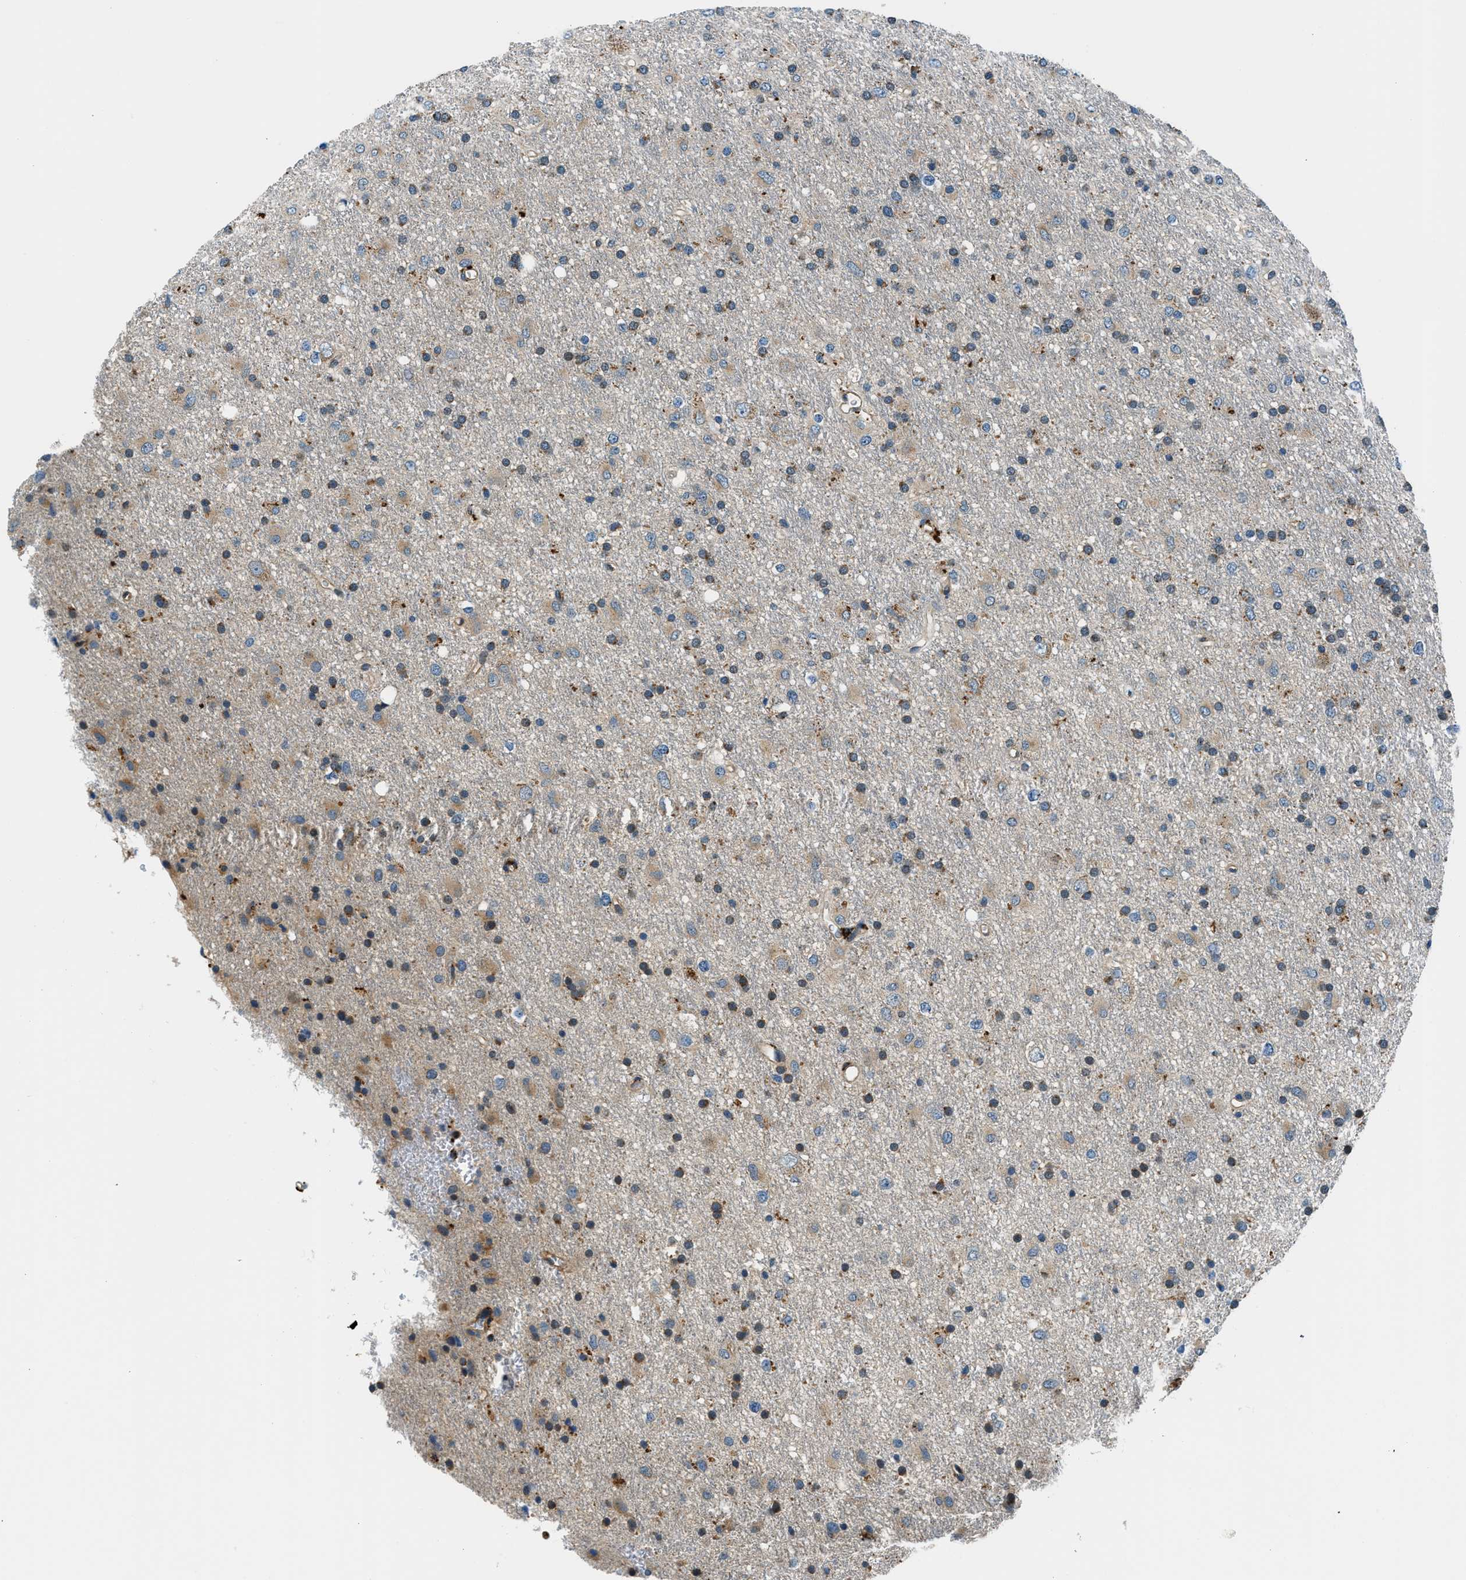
{"staining": {"intensity": "moderate", "quantity": ">75%", "location": "cytoplasmic/membranous"}, "tissue": "glioma", "cell_type": "Tumor cells", "image_type": "cancer", "snomed": [{"axis": "morphology", "description": "Glioma, malignant, Low grade"}, {"axis": "topography", "description": "Brain"}], "caption": "DAB (3,3'-diaminobenzidine) immunohistochemical staining of human glioma reveals moderate cytoplasmic/membranous protein positivity in approximately >75% of tumor cells.", "gene": "SLC19A2", "patient": {"sex": "male", "age": 77}}